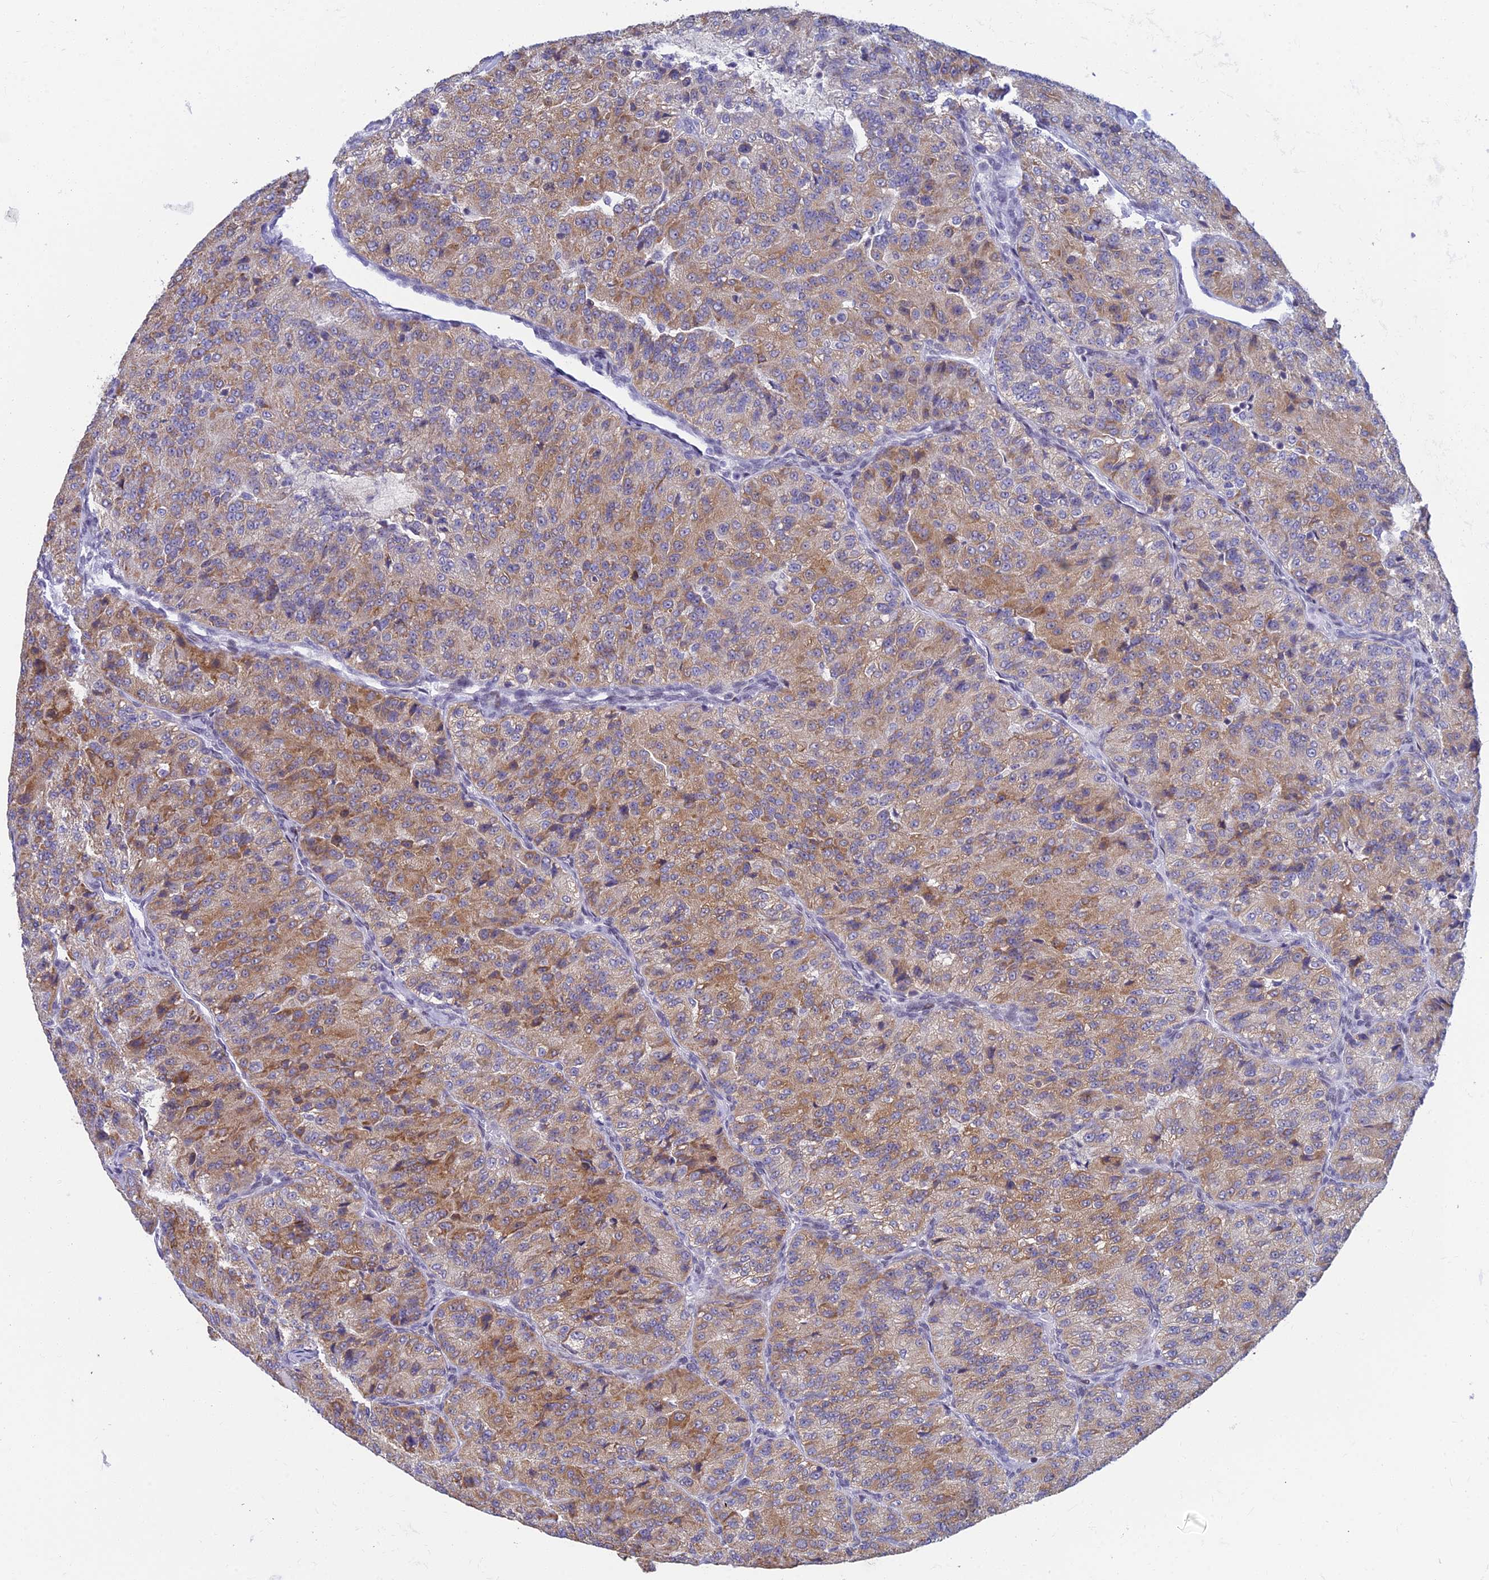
{"staining": {"intensity": "moderate", "quantity": "25%-75%", "location": "cytoplasmic/membranous"}, "tissue": "renal cancer", "cell_type": "Tumor cells", "image_type": "cancer", "snomed": [{"axis": "morphology", "description": "Adenocarcinoma, NOS"}, {"axis": "topography", "description": "Kidney"}], "caption": "An image of human renal cancer stained for a protein demonstrates moderate cytoplasmic/membranous brown staining in tumor cells. The staining was performed using DAB, with brown indicating positive protein expression. Nuclei are stained blue with hematoxylin.", "gene": "ELOA2", "patient": {"sex": "female", "age": 63}}